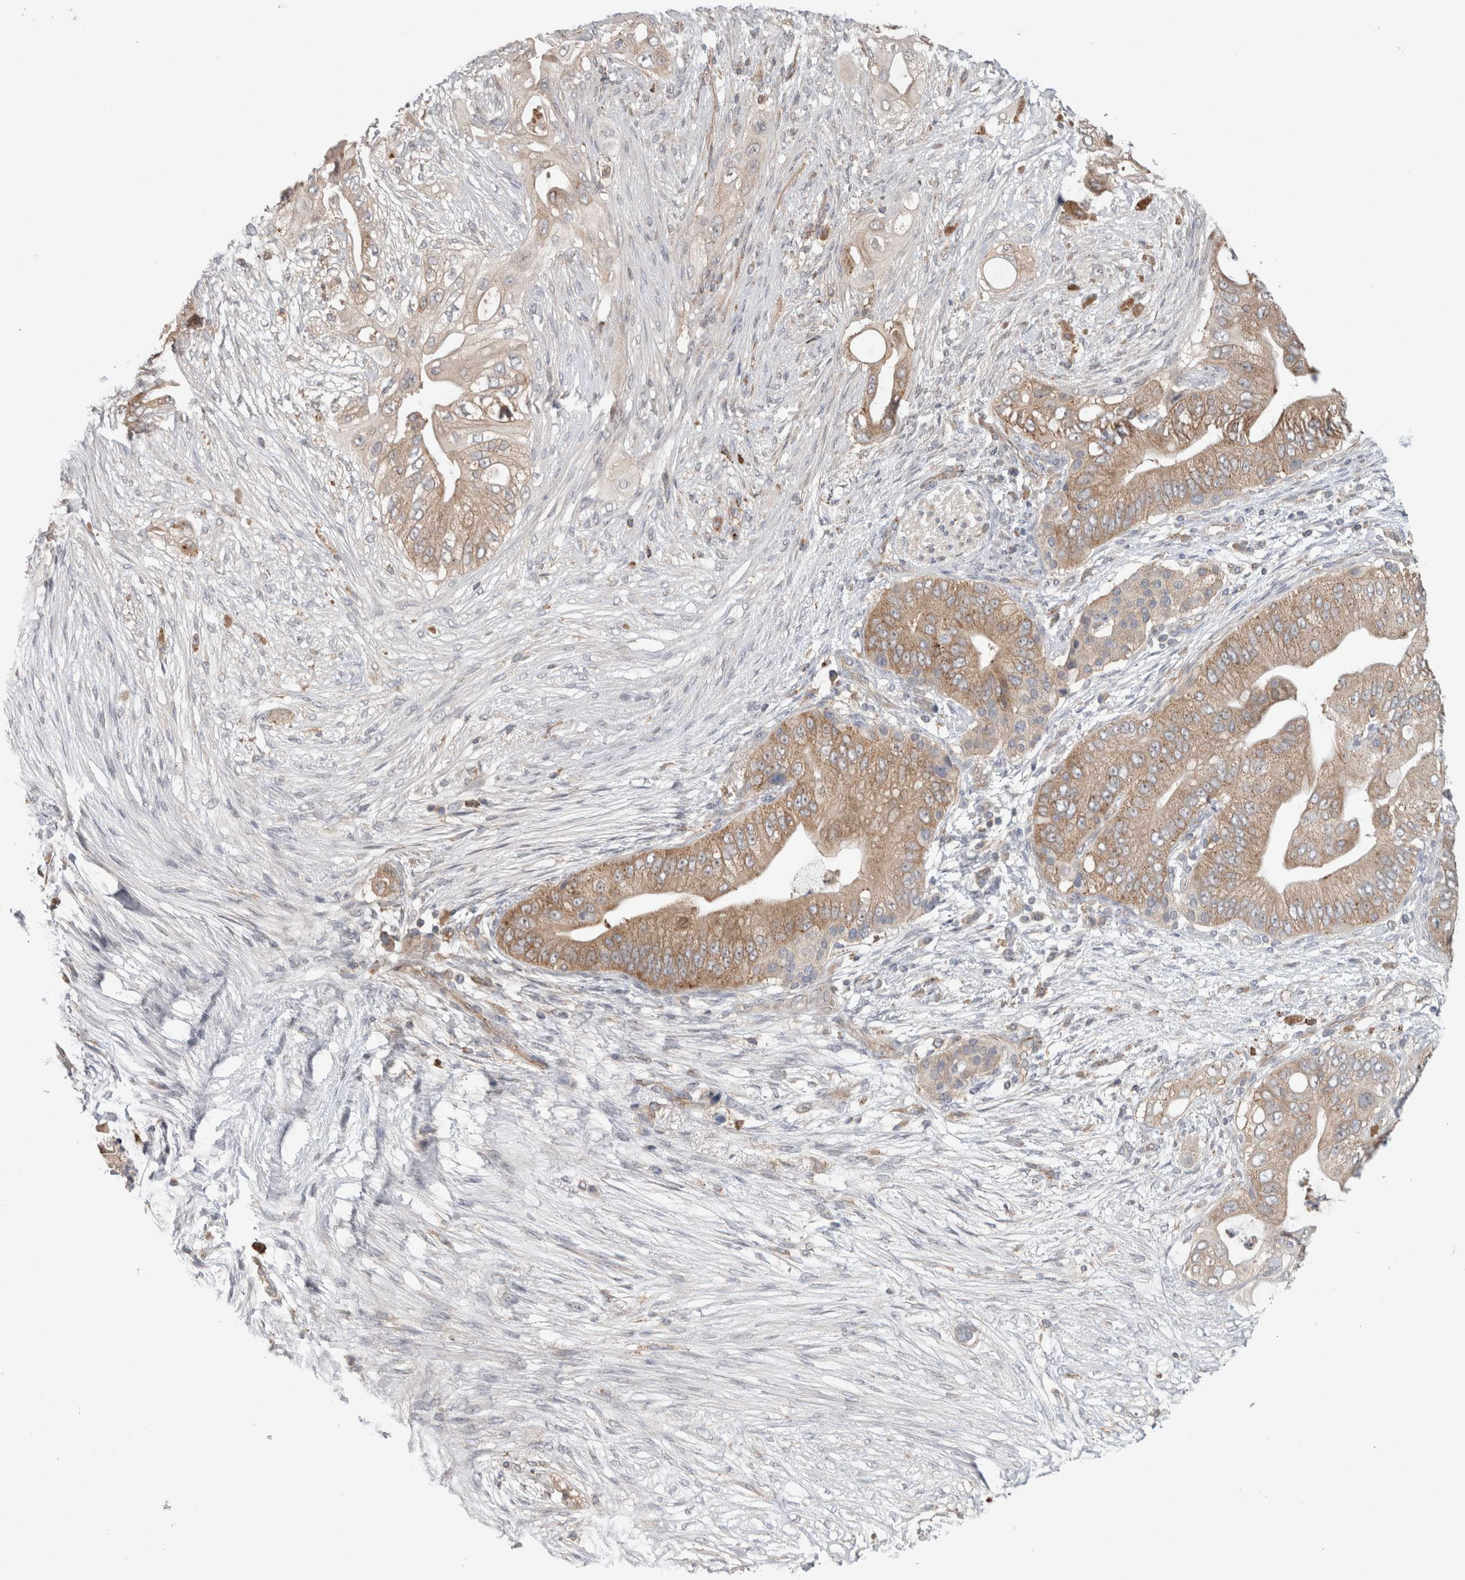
{"staining": {"intensity": "weak", "quantity": ">75%", "location": "cytoplasmic/membranous"}, "tissue": "pancreatic cancer", "cell_type": "Tumor cells", "image_type": "cancer", "snomed": [{"axis": "morphology", "description": "Adenocarcinoma, NOS"}, {"axis": "topography", "description": "Pancreas"}], "caption": "DAB (3,3'-diaminobenzidine) immunohistochemical staining of pancreatic cancer reveals weak cytoplasmic/membranous protein positivity in about >75% of tumor cells.", "gene": "TARBP1", "patient": {"sex": "male", "age": 53}}